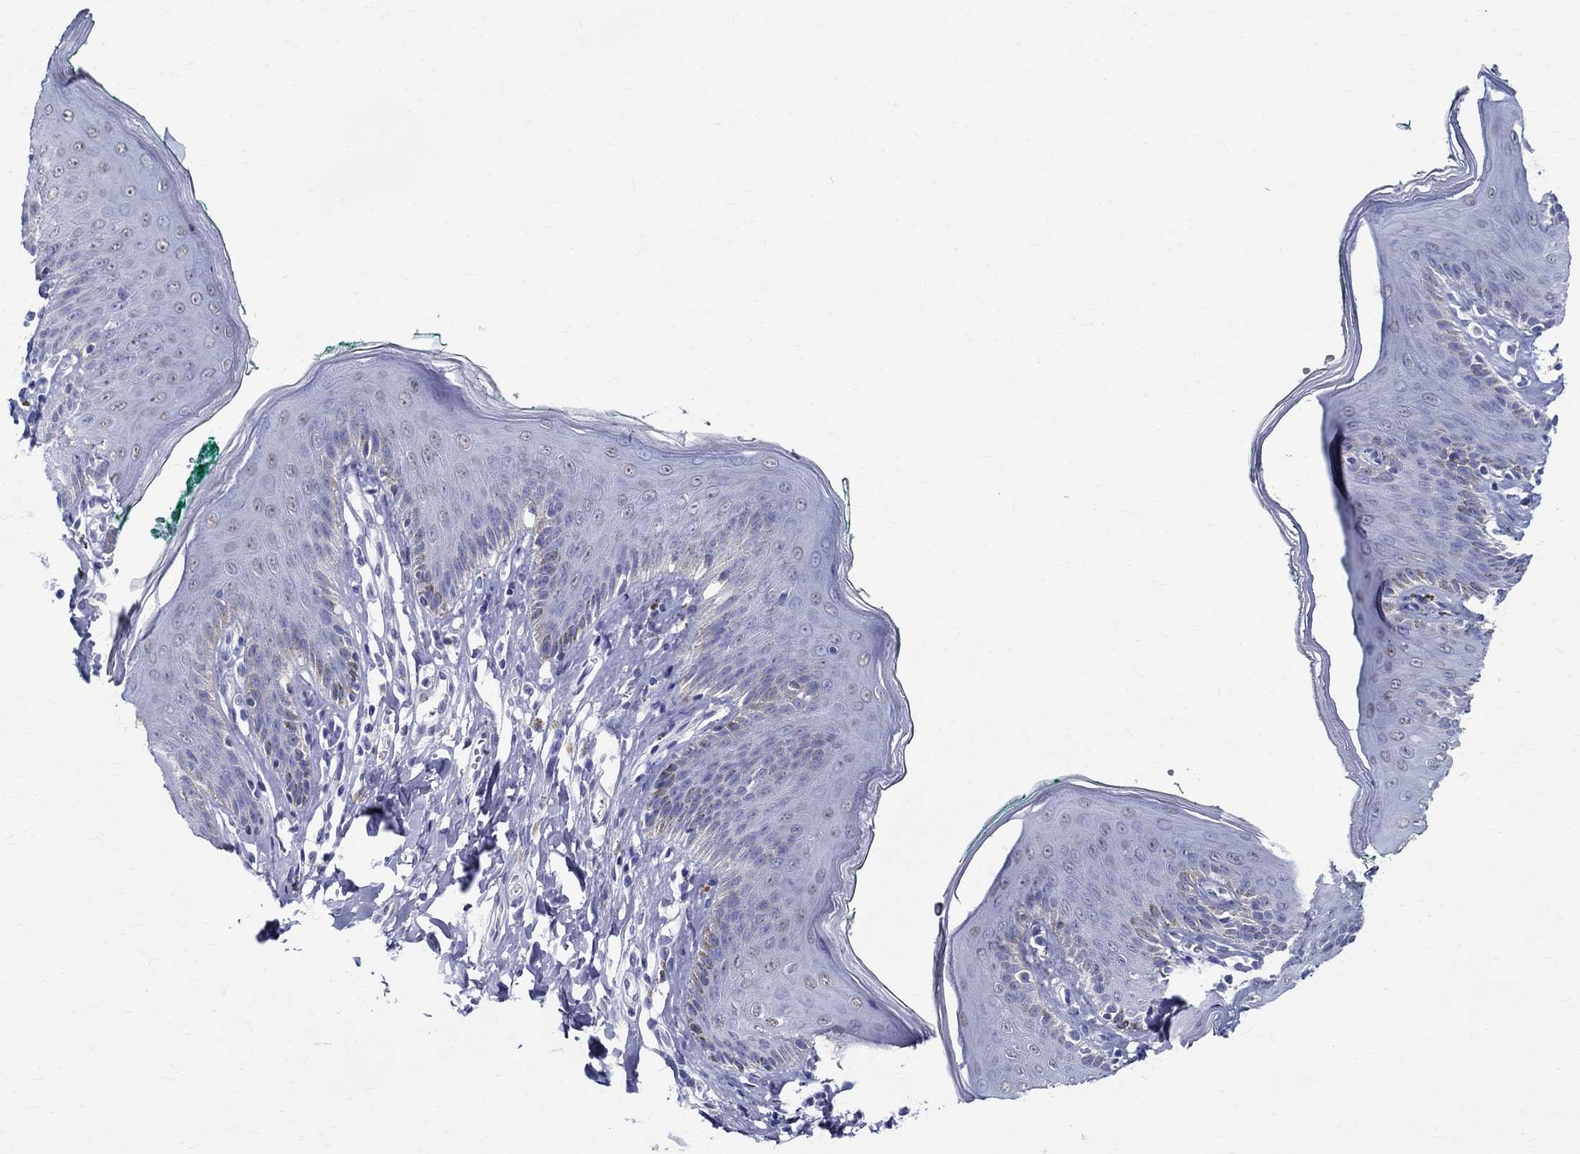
{"staining": {"intensity": "negative", "quantity": "none", "location": "none"}, "tissue": "skin", "cell_type": "Epidermal cells", "image_type": "normal", "snomed": [{"axis": "morphology", "description": "Normal tissue, NOS"}, {"axis": "topography", "description": "Vulva"}], "caption": "Epidermal cells are negative for protein expression in unremarkable human skin. (Brightfield microscopy of DAB IHC at high magnification).", "gene": "TSPAN16", "patient": {"sex": "female", "age": 66}}